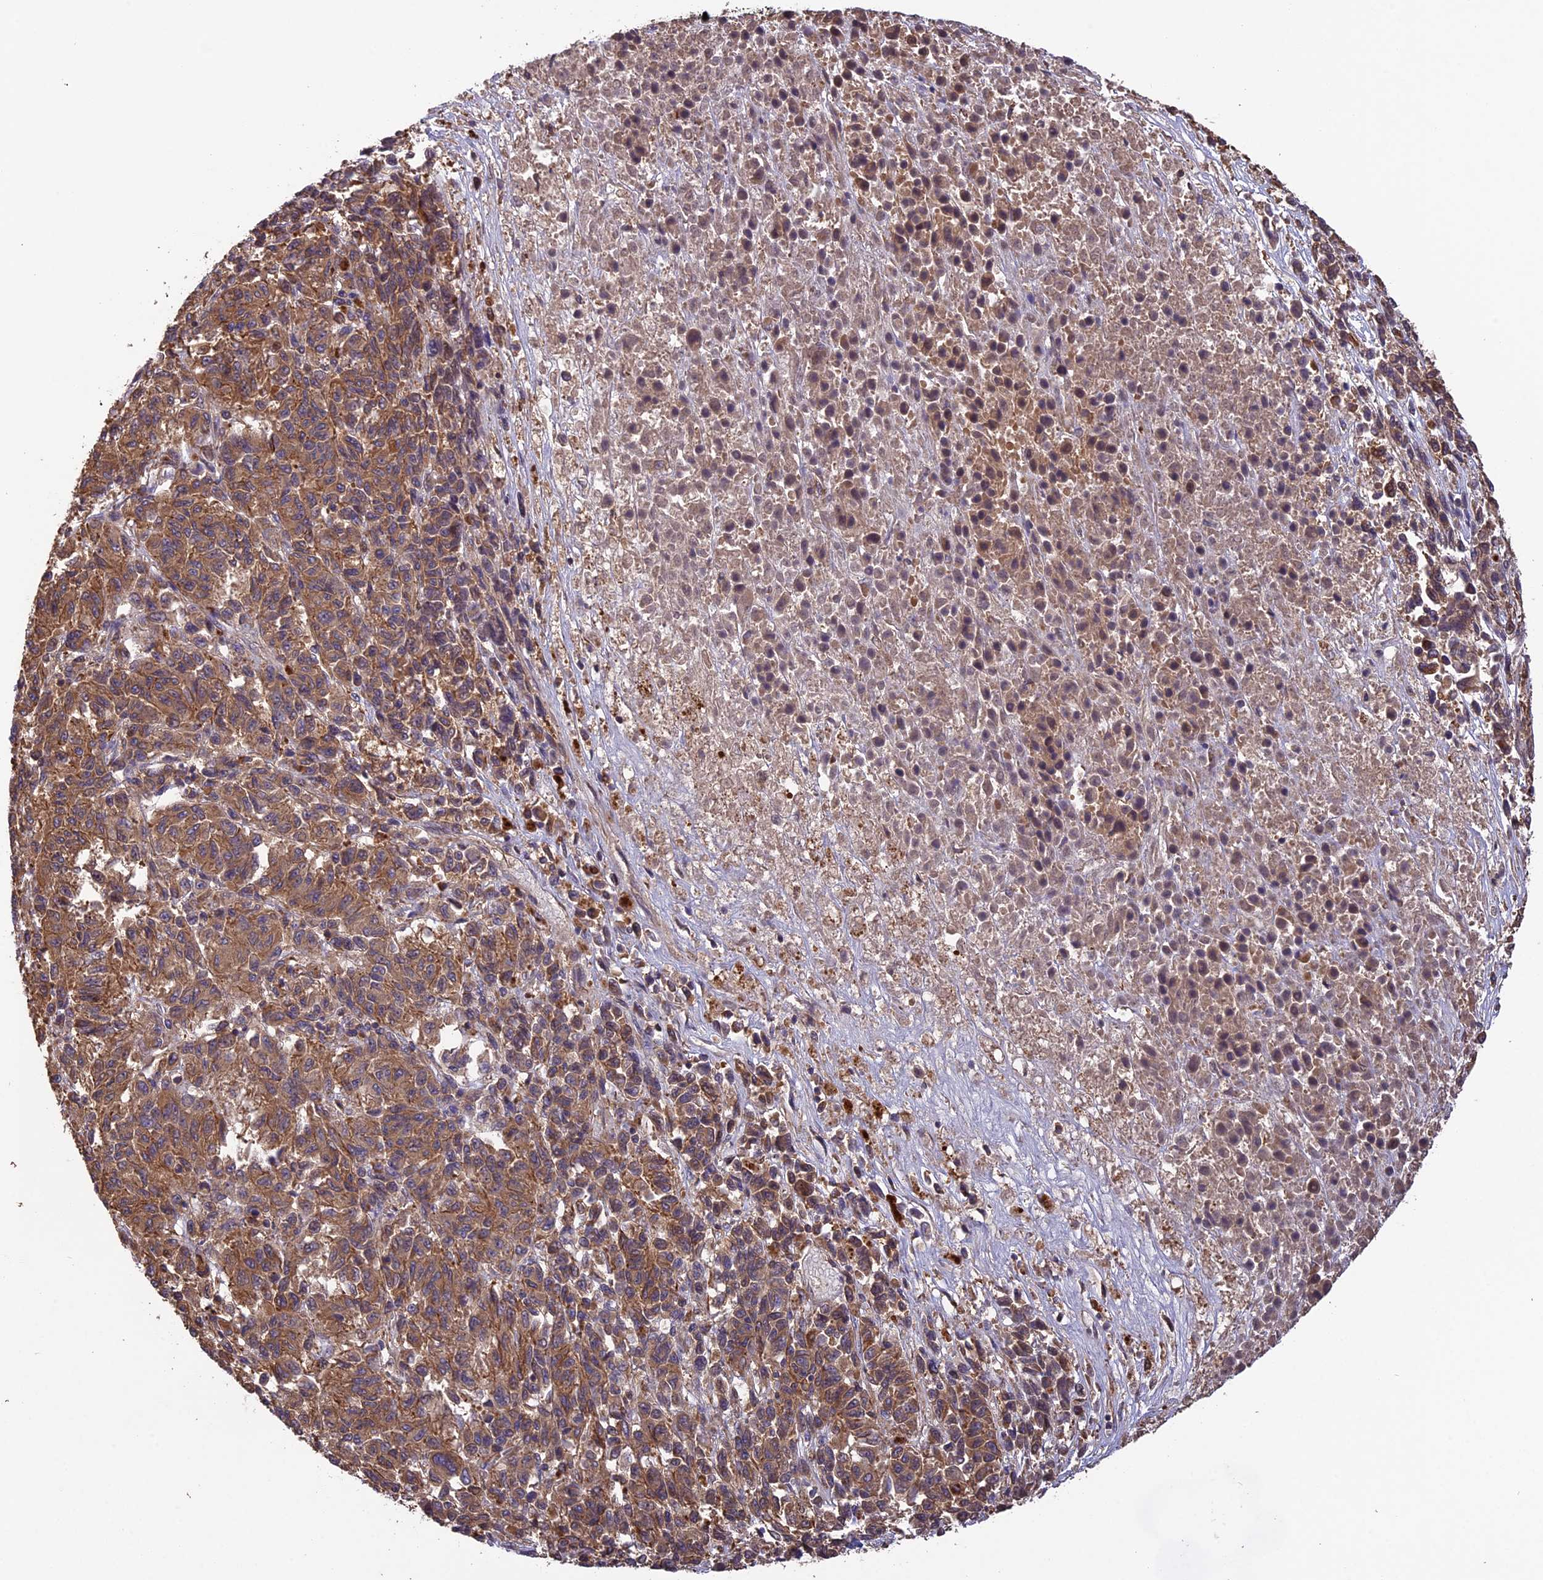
{"staining": {"intensity": "moderate", "quantity": ">75%", "location": "cytoplasmic/membranous"}, "tissue": "melanoma", "cell_type": "Tumor cells", "image_type": "cancer", "snomed": [{"axis": "morphology", "description": "Malignant melanoma, Metastatic site"}, {"axis": "topography", "description": "Lung"}], "caption": "This is an image of immunohistochemistry staining of melanoma, which shows moderate positivity in the cytoplasmic/membranous of tumor cells.", "gene": "GAS8", "patient": {"sex": "male", "age": 64}}